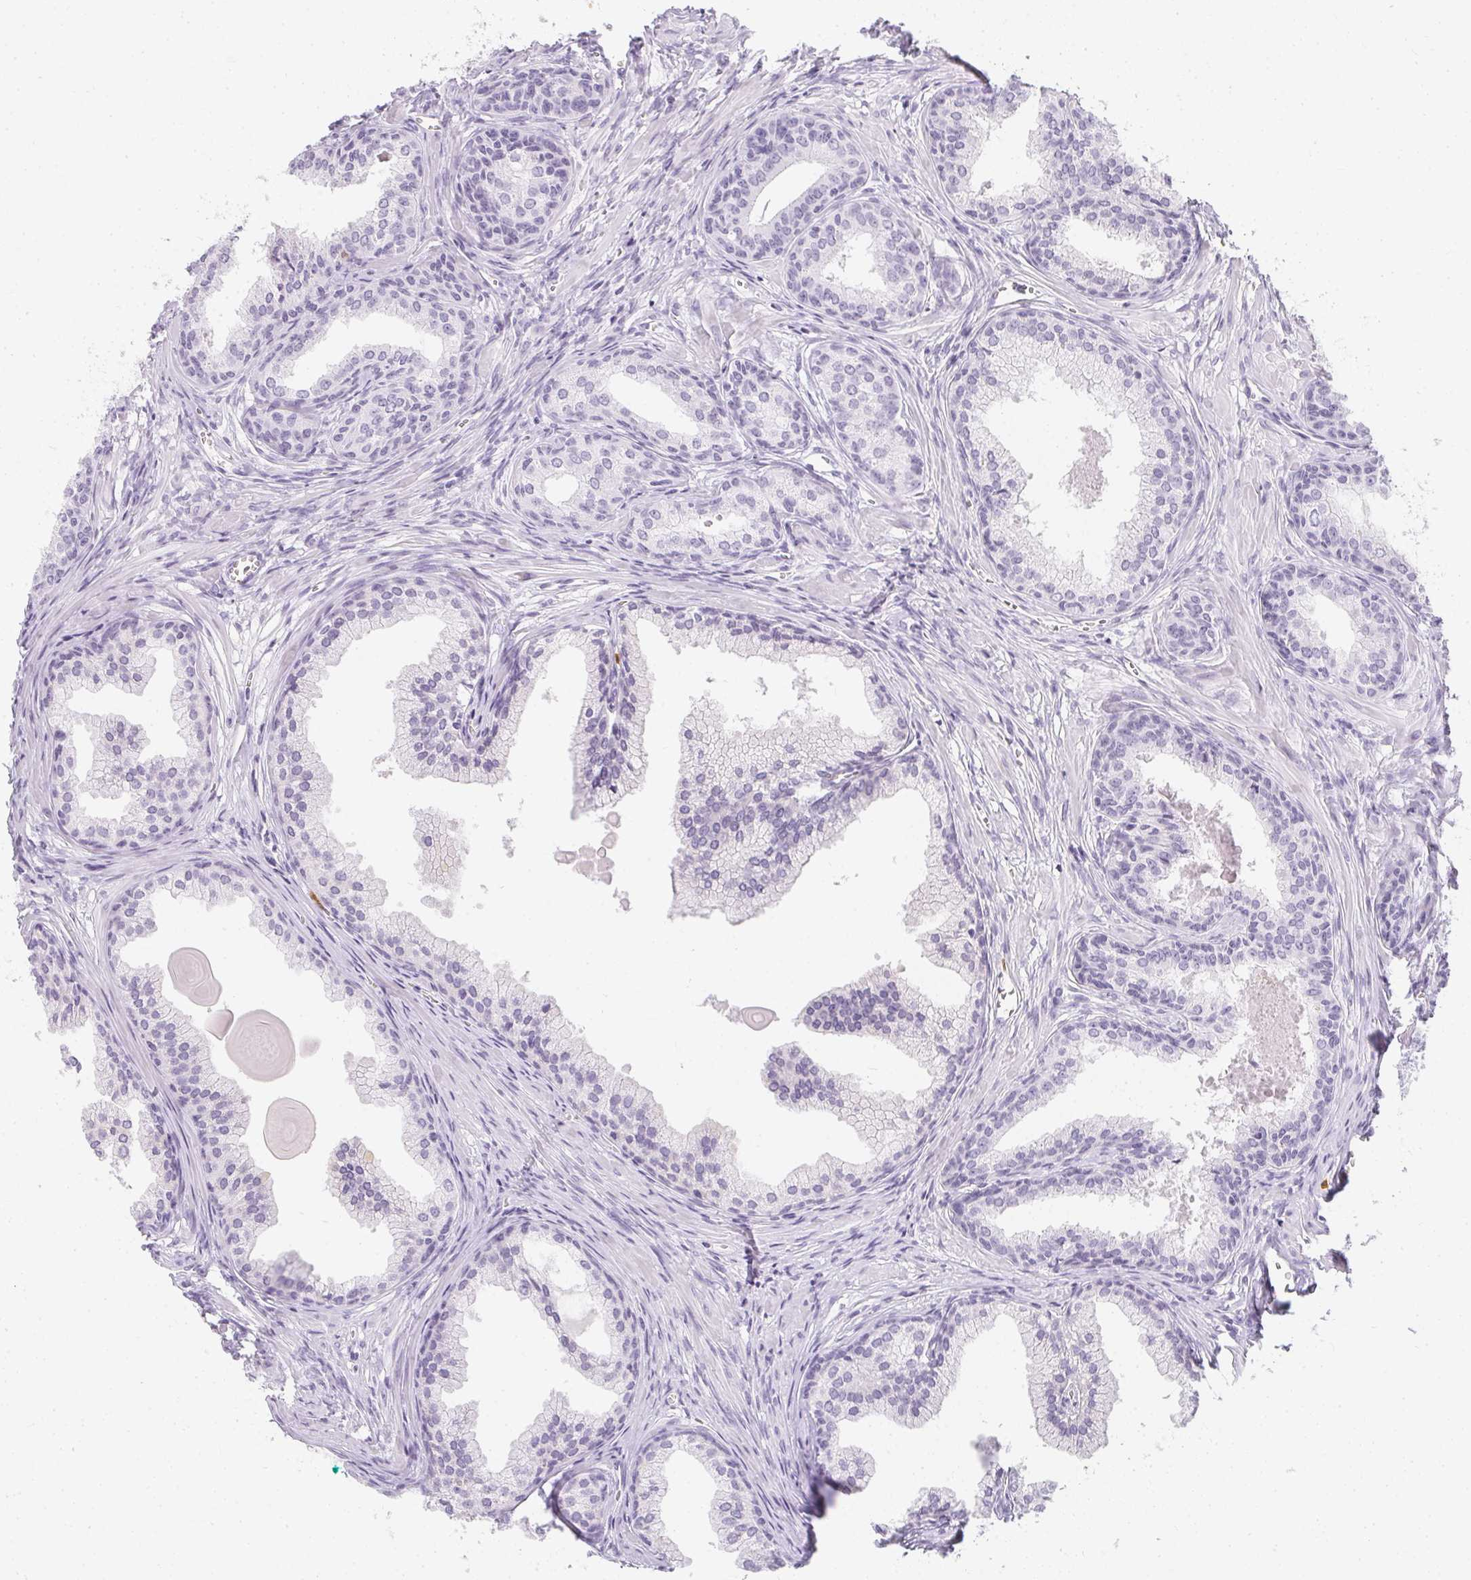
{"staining": {"intensity": "negative", "quantity": "none", "location": "none"}, "tissue": "prostate cancer", "cell_type": "Tumor cells", "image_type": "cancer", "snomed": [{"axis": "morphology", "description": "Adenocarcinoma, High grade"}, {"axis": "topography", "description": "Prostate"}], "caption": "A high-resolution image shows IHC staining of high-grade adenocarcinoma (prostate), which exhibits no significant staining in tumor cells.", "gene": "HK3", "patient": {"sex": "male", "age": 68}}